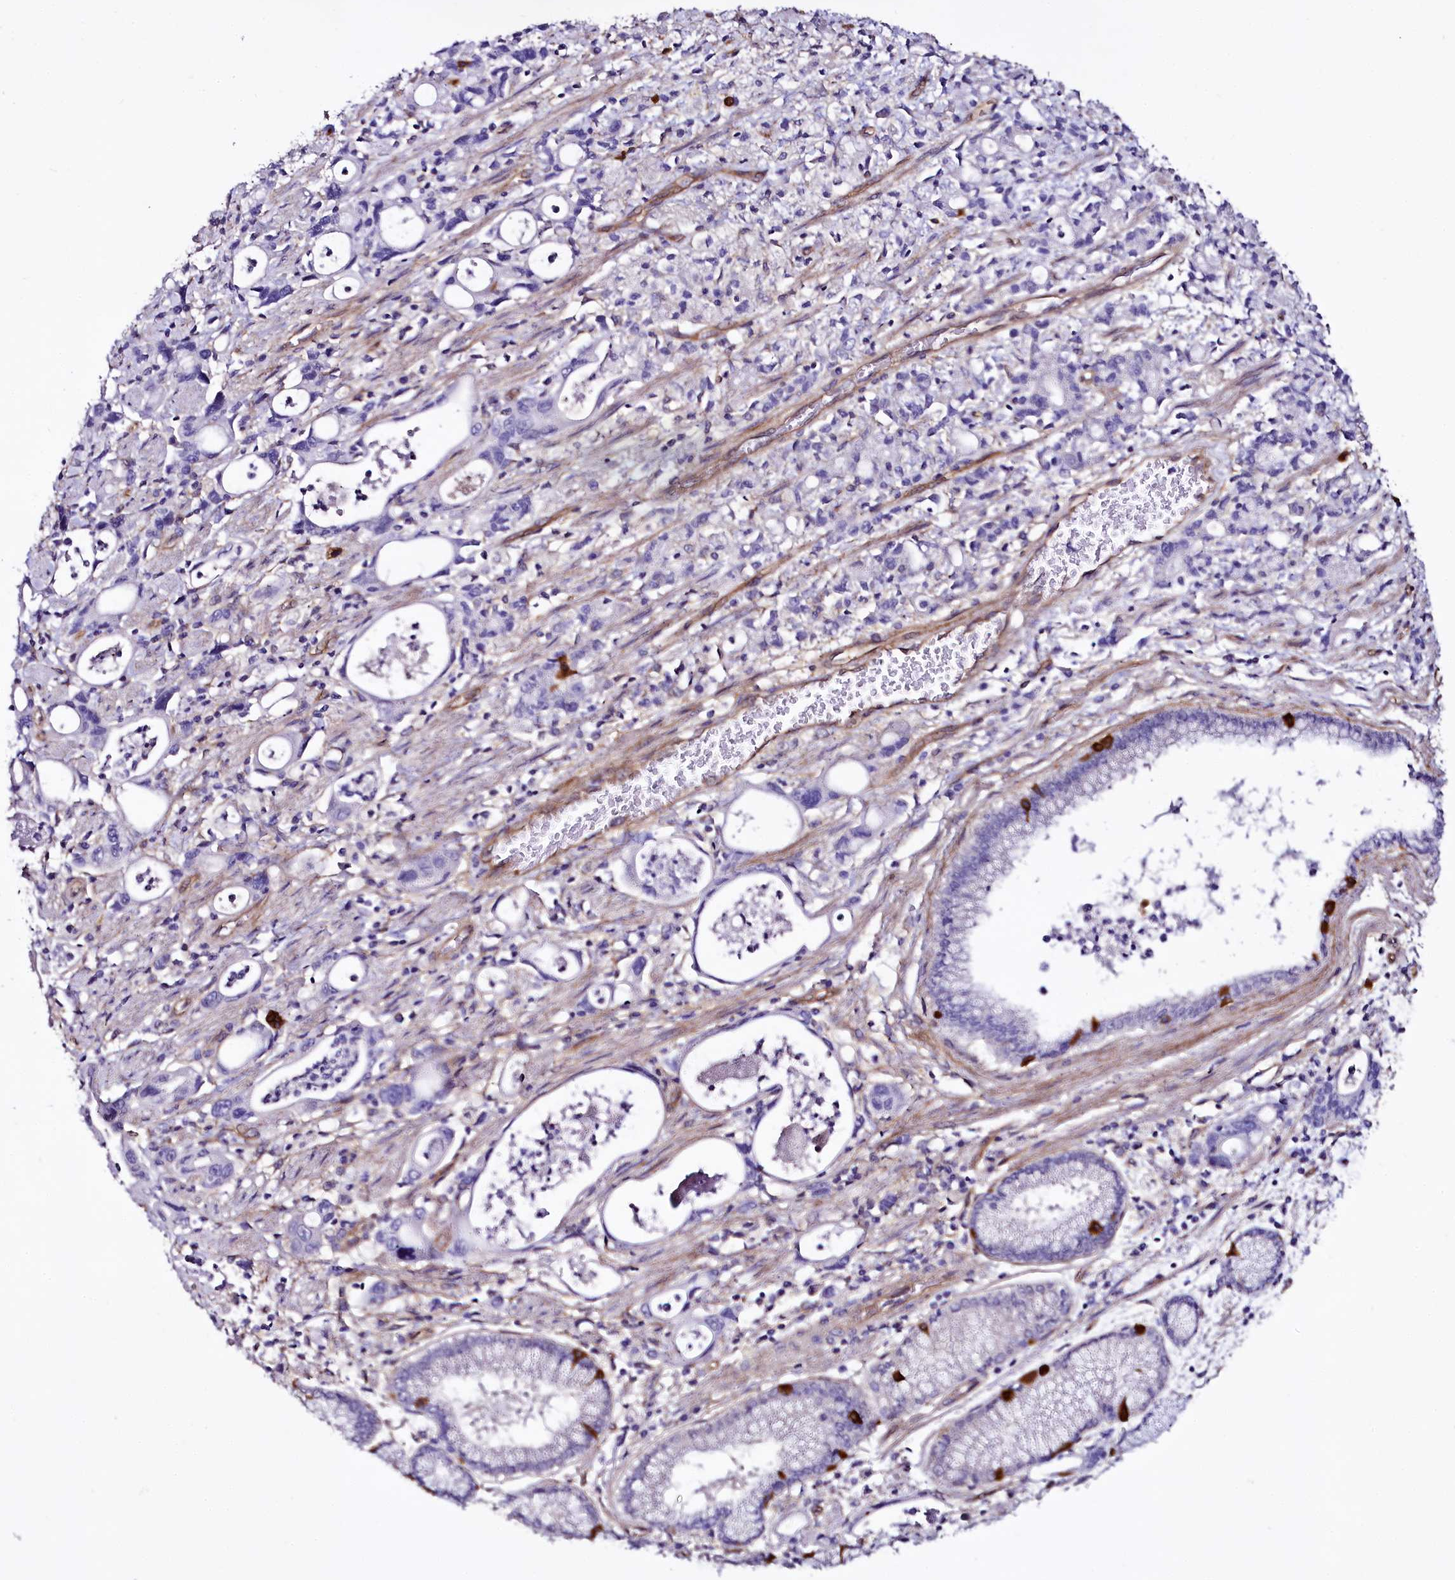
{"staining": {"intensity": "negative", "quantity": "none", "location": "none"}, "tissue": "stomach cancer", "cell_type": "Tumor cells", "image_type": "cancer", "snomed": [{"axis": "morphology", "description": "Adenocarcinoma, NOS"}, {"axis": "topography", "description": "Stomach, lower"}], "caption": "Immunohistochemistry (IHC) micrograph of human stomach cancer stained for a protein (brown), which exhibits no positivity in tumor cells.", "gene": "STXBP1", "patient": {"sex": "female", "age": 43}}